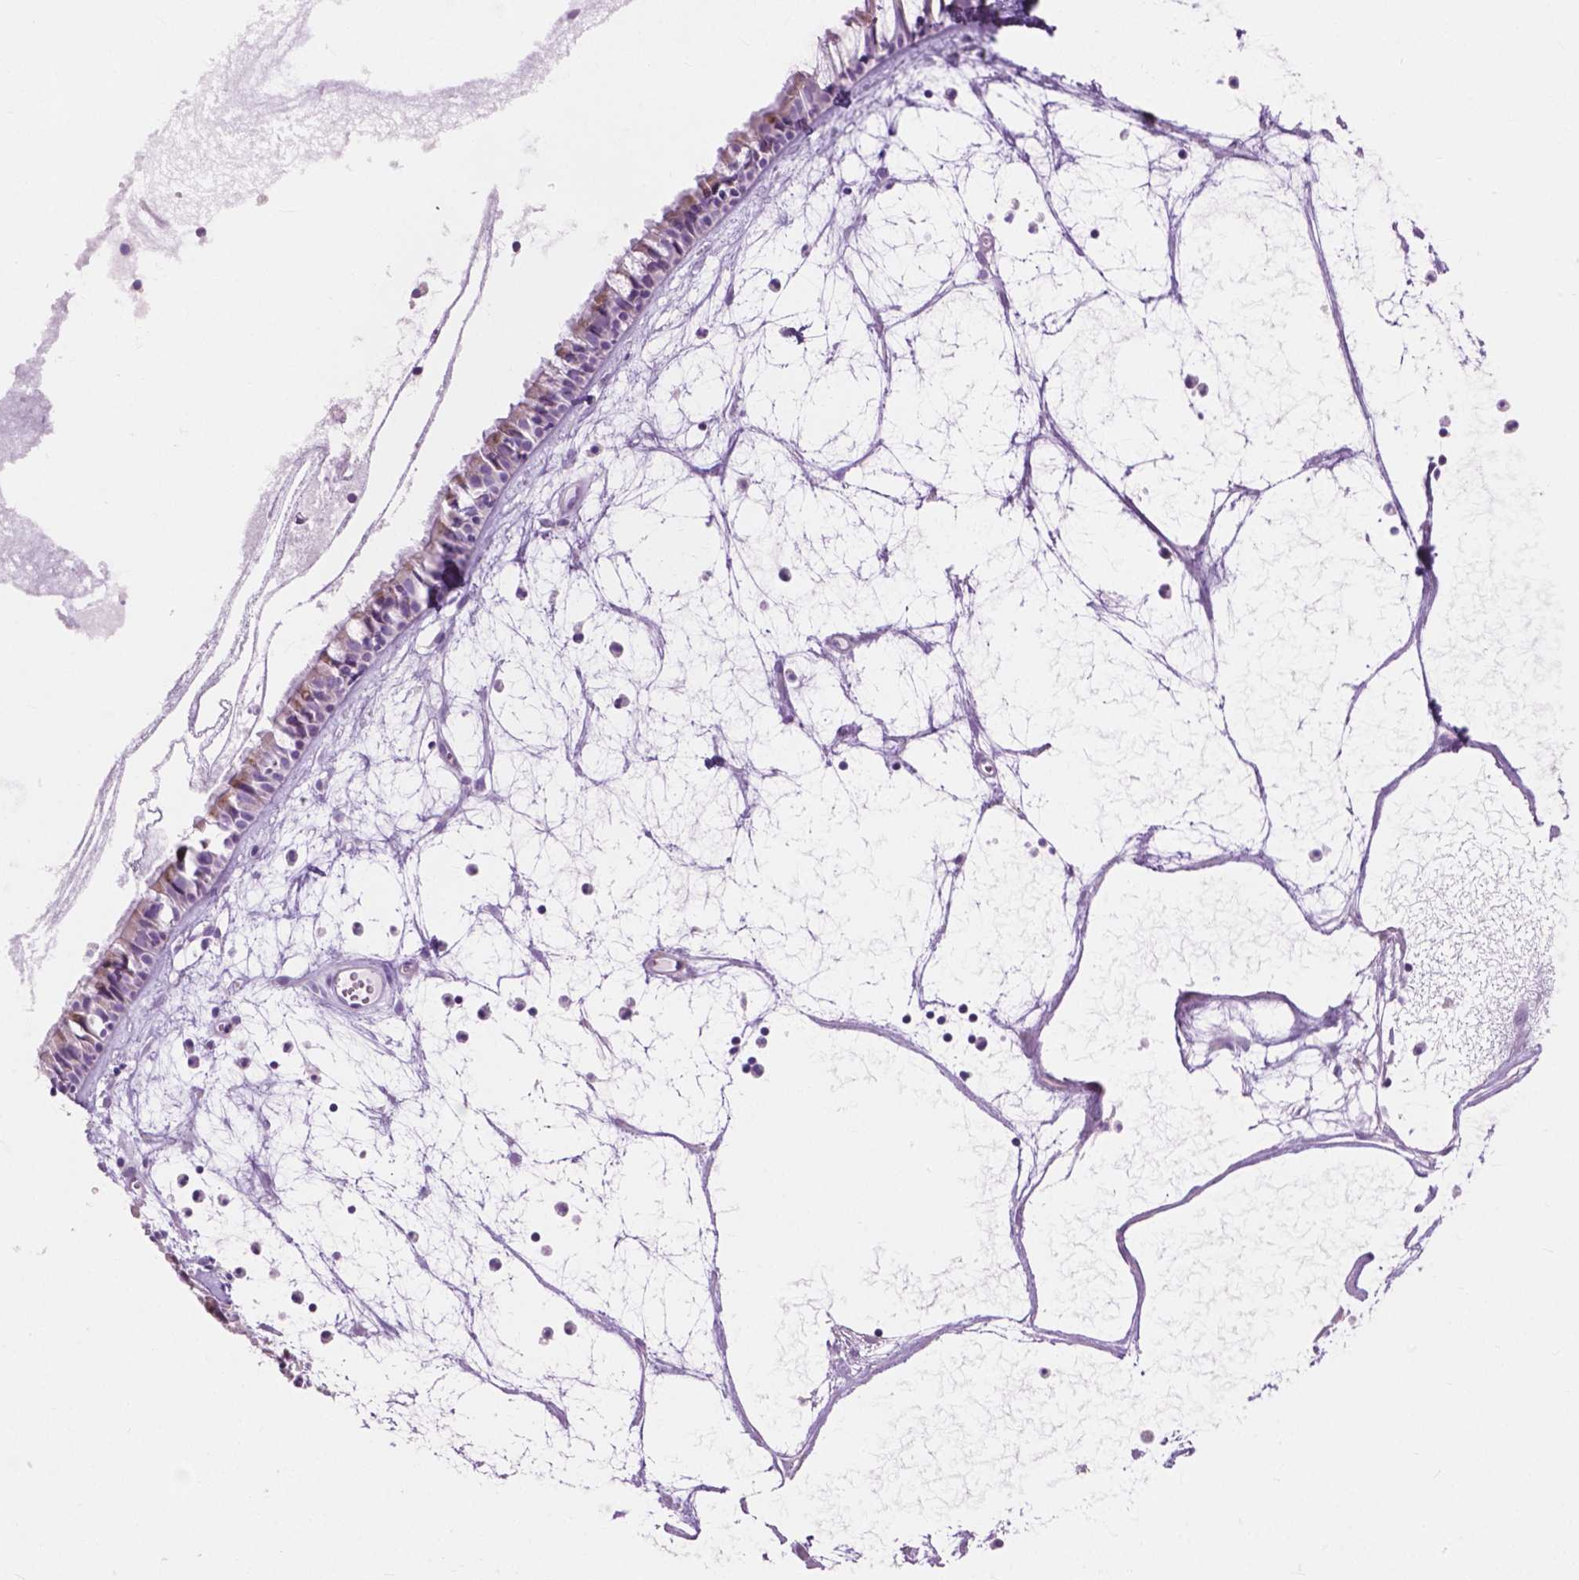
{"staining": {"intensity": "weak", "quantity": "<25%", "location": "cytoplasmic/membranous"}, "tissue": "nasopharynx", "cell_type": "Respiratory epithelial cells", "image_type": "normal", "snomed": [{"axis": "morphology", "description": "Normal tissue, NOS"}, {"axis": "topography", "description": "Nasopharynx"}], "caption": "This image is of benign nasopharynx stained with IHC to label a protein in brown with the nuclei are counter-stained blue. There is no positivity in respiratory epithelial cells. Brightfield microscopy of immunohistochemistry stained with DAB (3,3'-diaminobenzidine) (brown) and hematoxylin (blue), captured at high magnification.", "gene": "MORN1", "patient": {"sex": "male", "age": 31}}